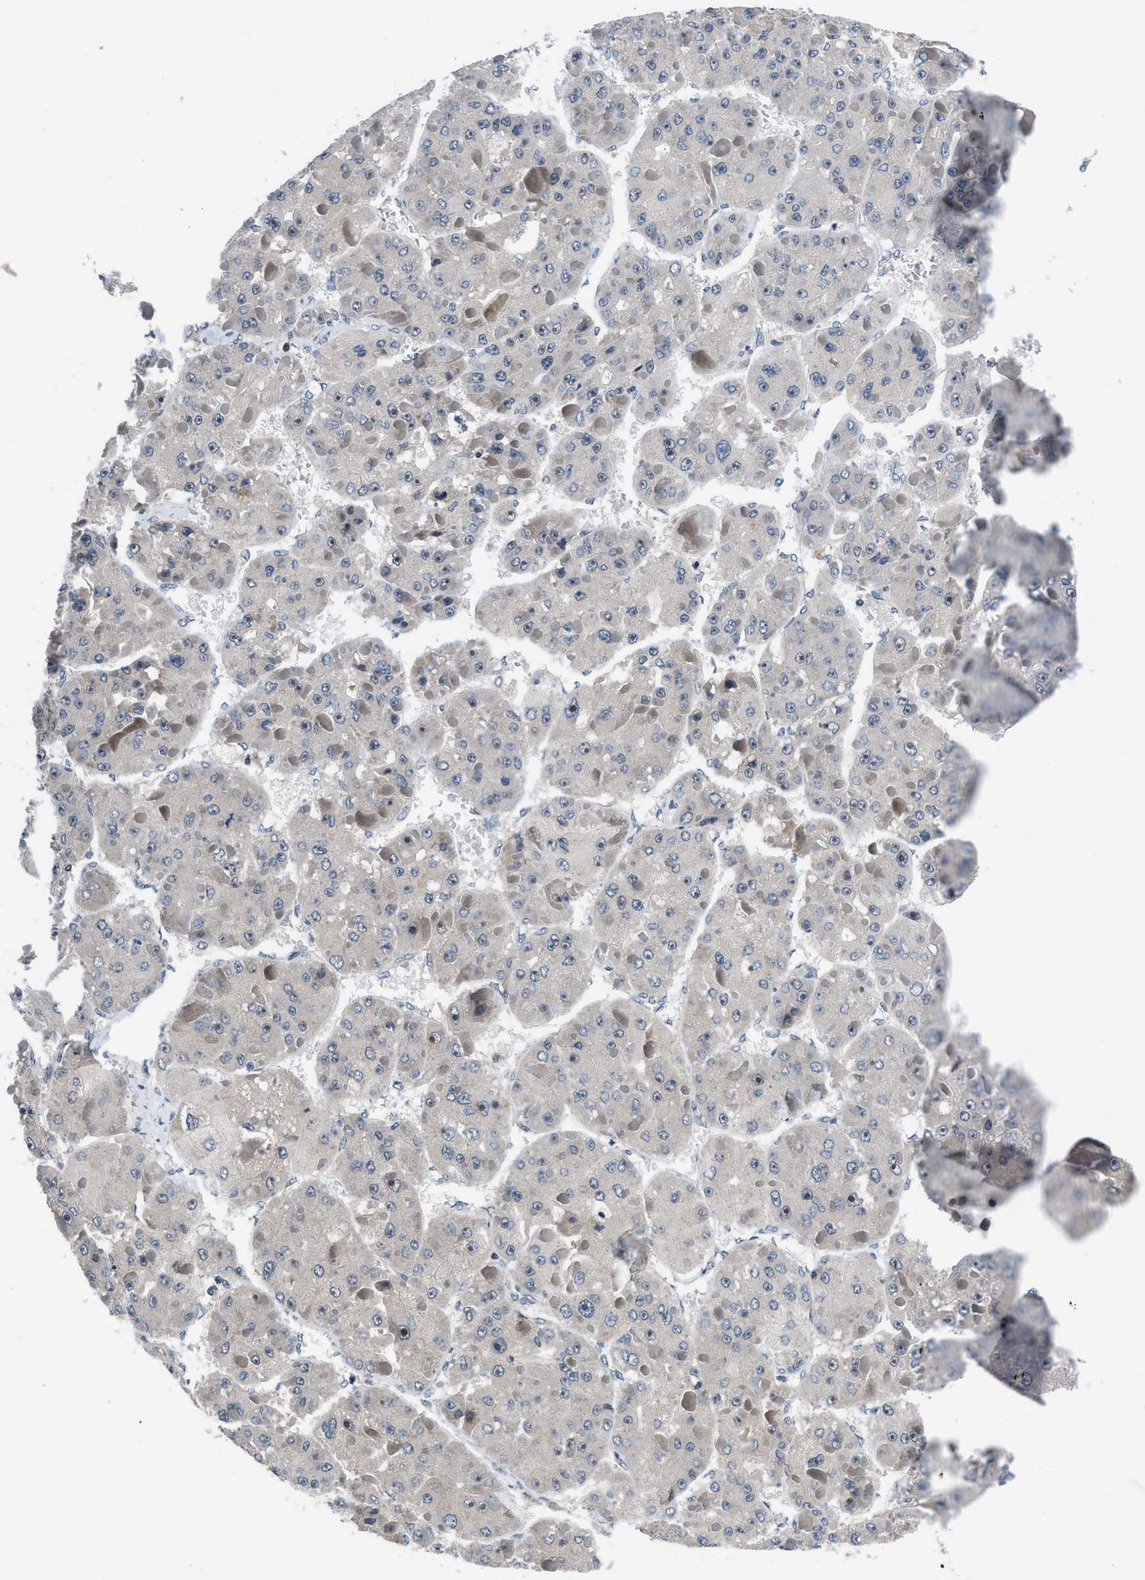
{"staining": {"intensity": "weak", "quantity": "<25%", "location": "nuclear"}, "tissue": "liver cancer", "cell_type": "Tumor cells", "image_type": "cancer", "snomed": [{"axis": "morphology", "description": "Carcinoma, Hepatocellular, NOS"}, {"axis": "topography", "description": "Liver"}], "caption": "The immunohistochemistry (IHC) photomicrograph has no significant expression in tumor cells of liver hepatocellular carcinoma tissue.", "gene": "SETD5", "patient": {"sex": "female", "age": 73}}